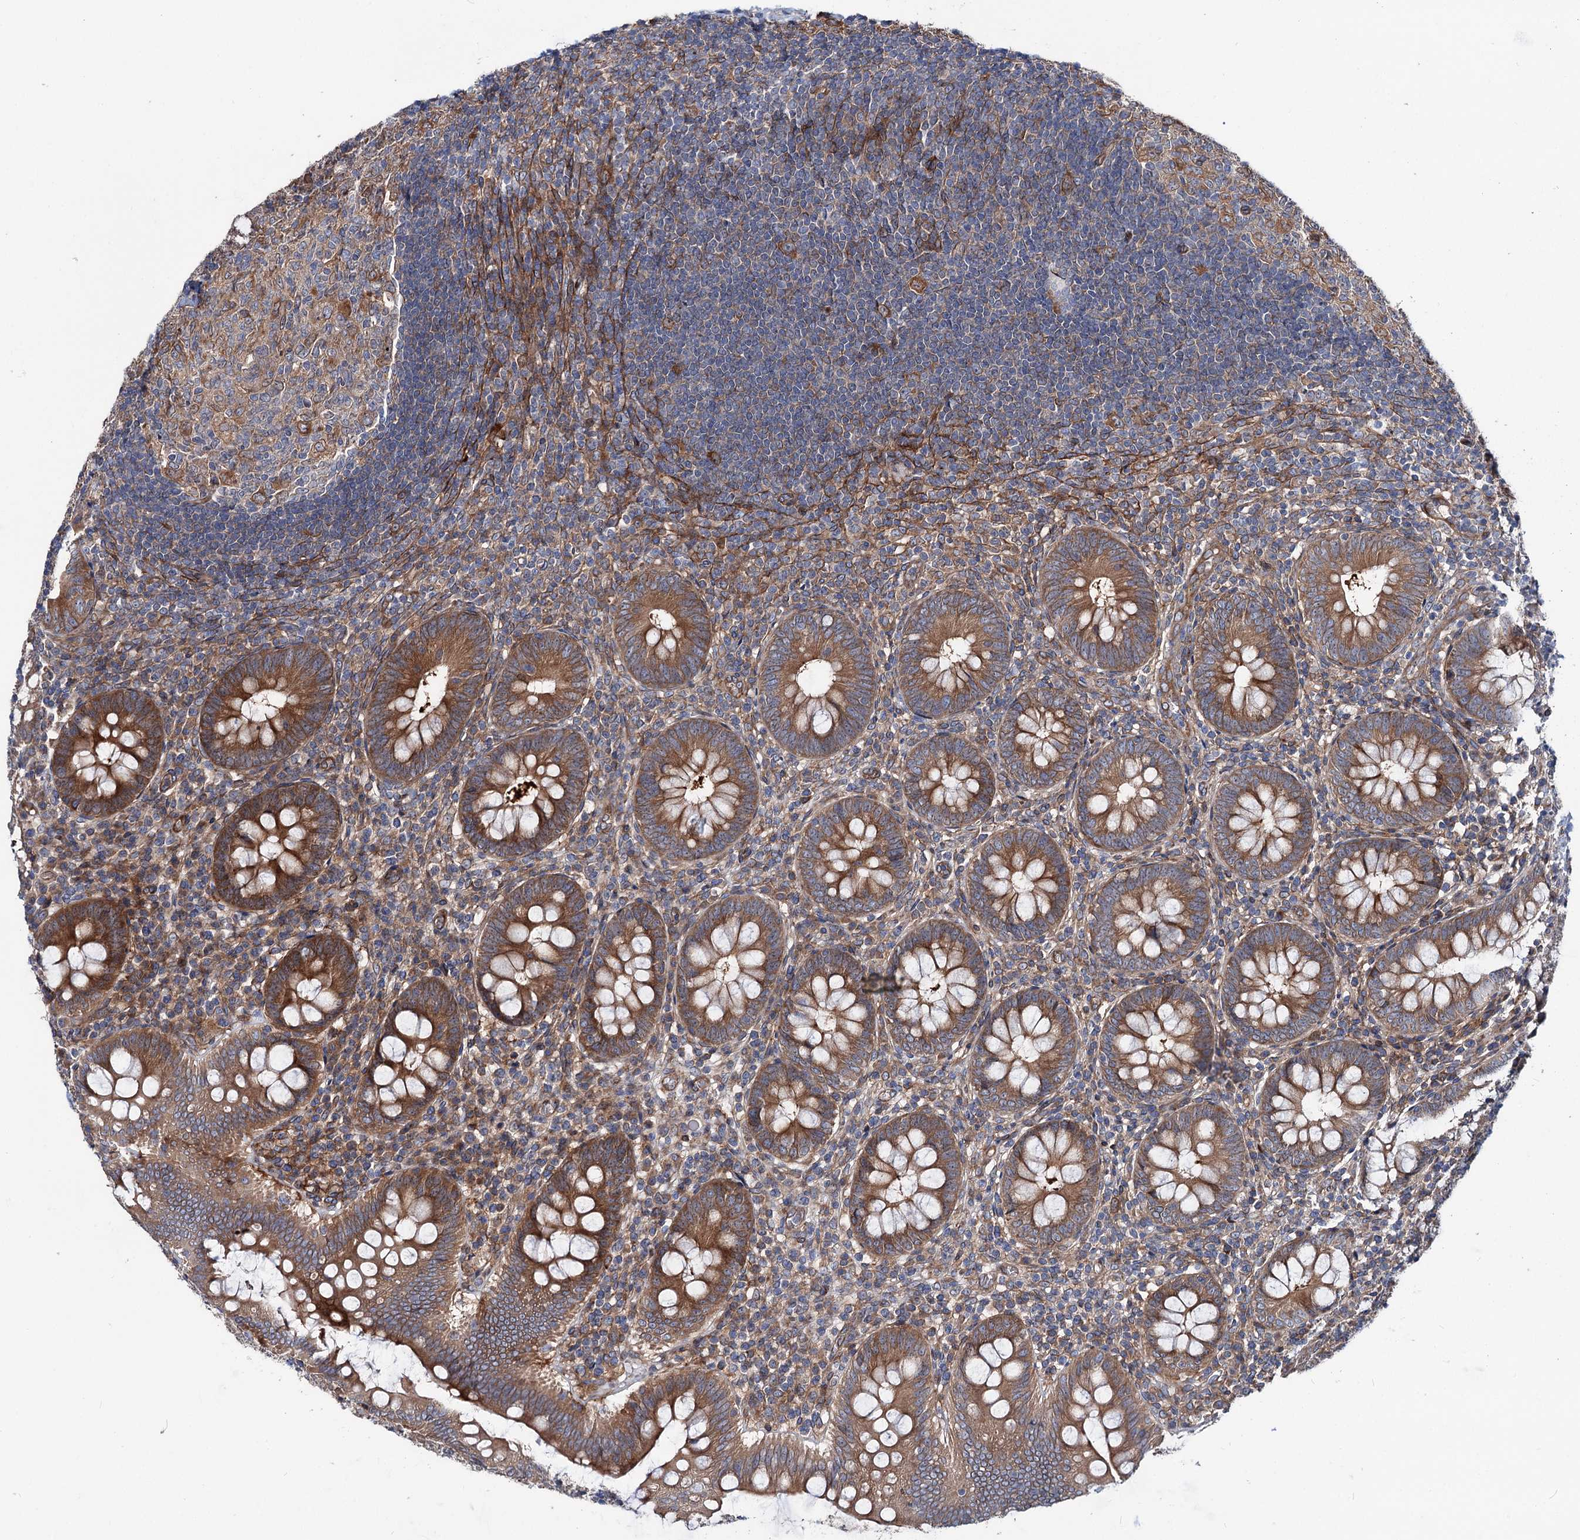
{"staining": {"intensity": "strong", "quantity": ">75%", "location": "cytoplasmic/membranous"}, "tissue": "appendix", "cell_type": "Glandular cells", "image_type": "normal", "snomed": [{"axis": "morphology", "description": "Normal tissue, NOS"}, {"axis": "topography", "description": "Appendix"}], "caption": "This is a histology image of immunohistochemistry staining of normal appendix, which shows strong staining in the cytoplasmic/membranous of glandular cells.", "gene": "PTDSS2", "patient": {"sex": "male", "age": 14}}